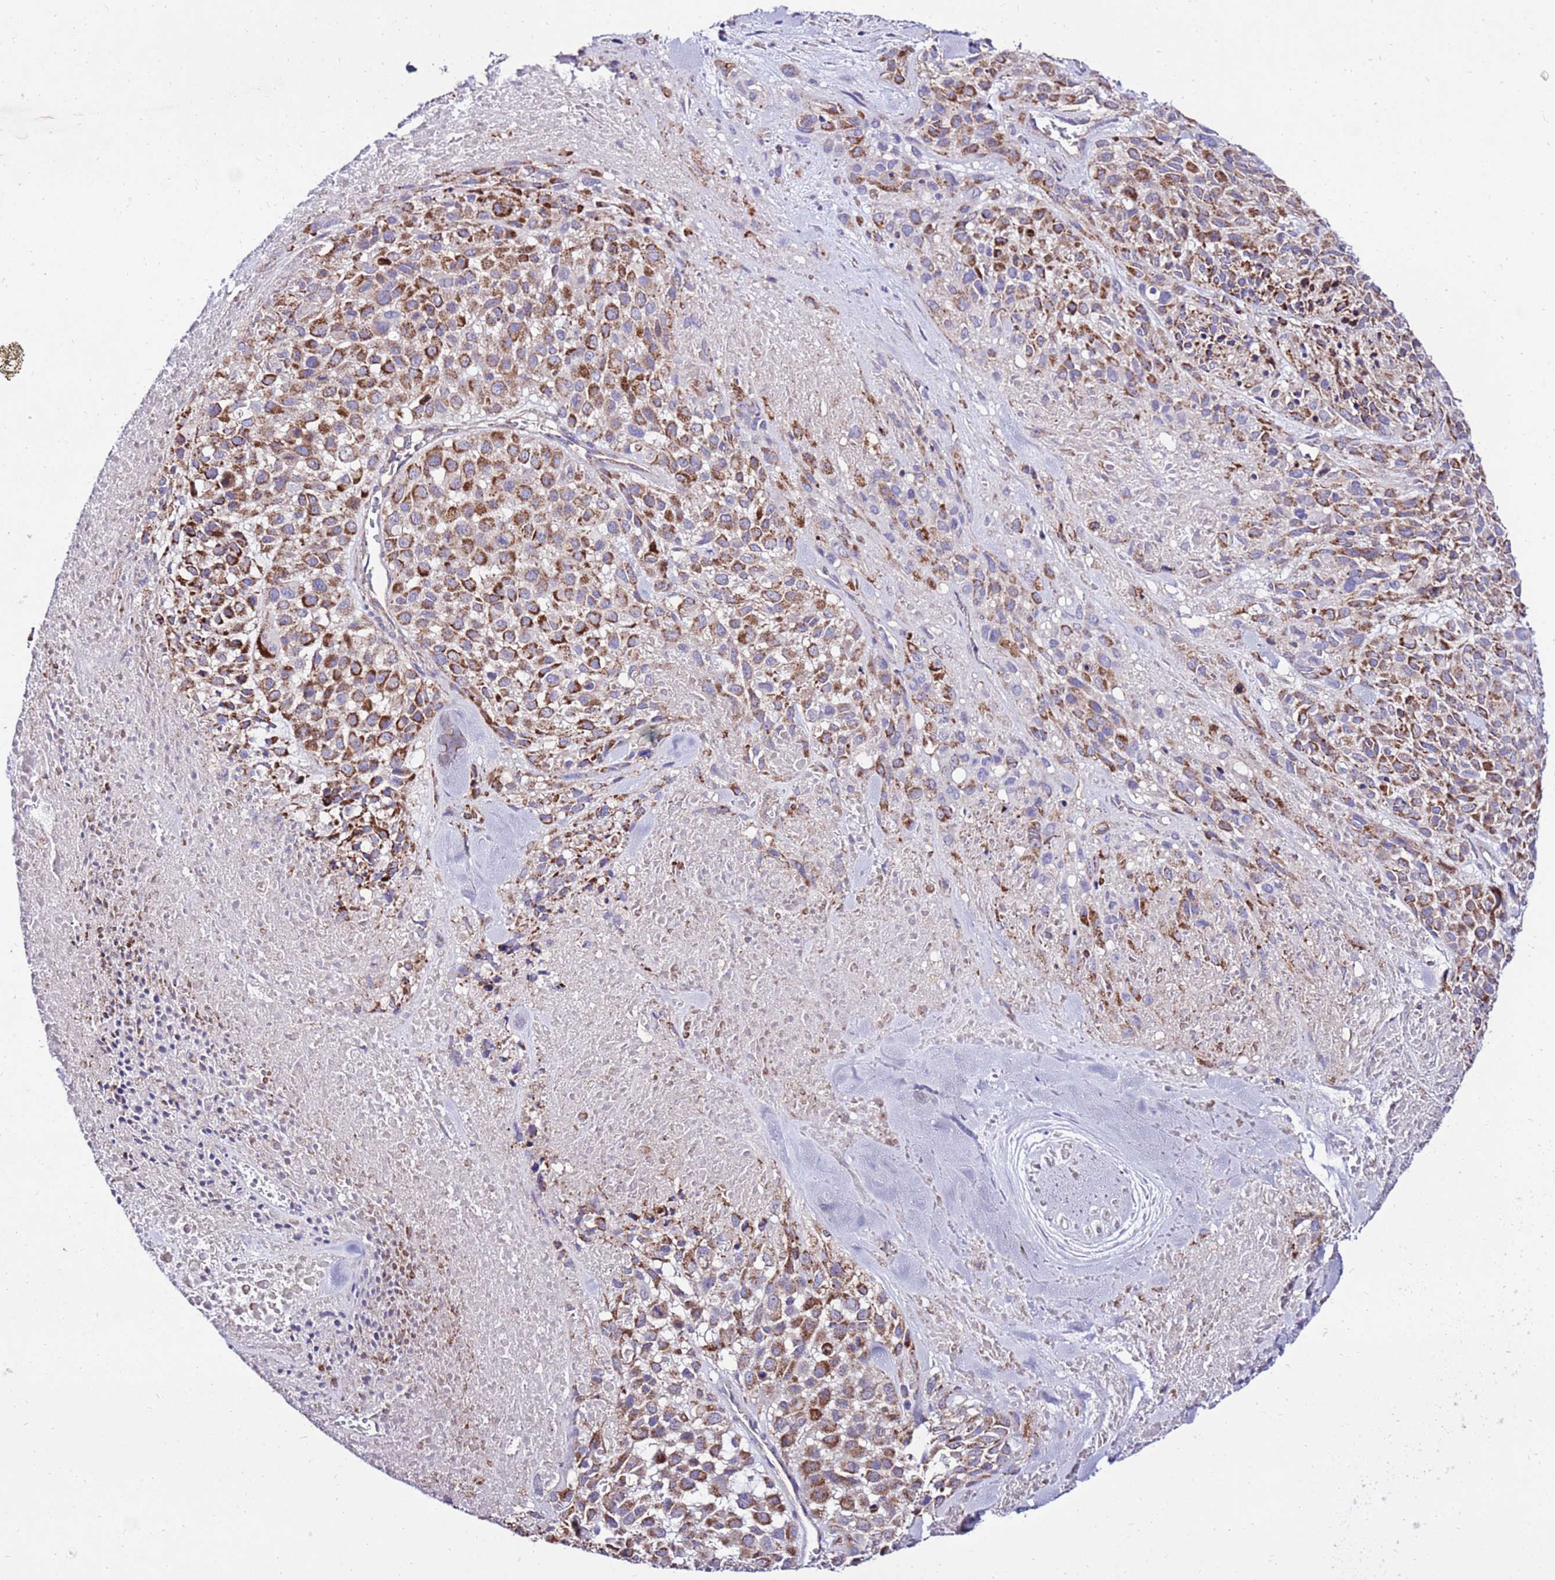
{"staining": {"intensity": "moderate", "quantity": ">75%", "location": "cytoplasmic/membranous"}, "tissue": "melanoma", "cell_type": "Tumor cells", "image_type": "cancer", "snomed": [{"axis": "morphology", "description": "Malignant melanoma, Metastatic site"}, {"axis": "topography", "description": "Skin"}], "caption": "Human melanoma stained with a brown dye exhibits moderate cytoplasmic/membranous positive expression in about >75% of tumor cells.", "gene": "TMEM106C", "patient": {"sex": "female", "age": 81}}